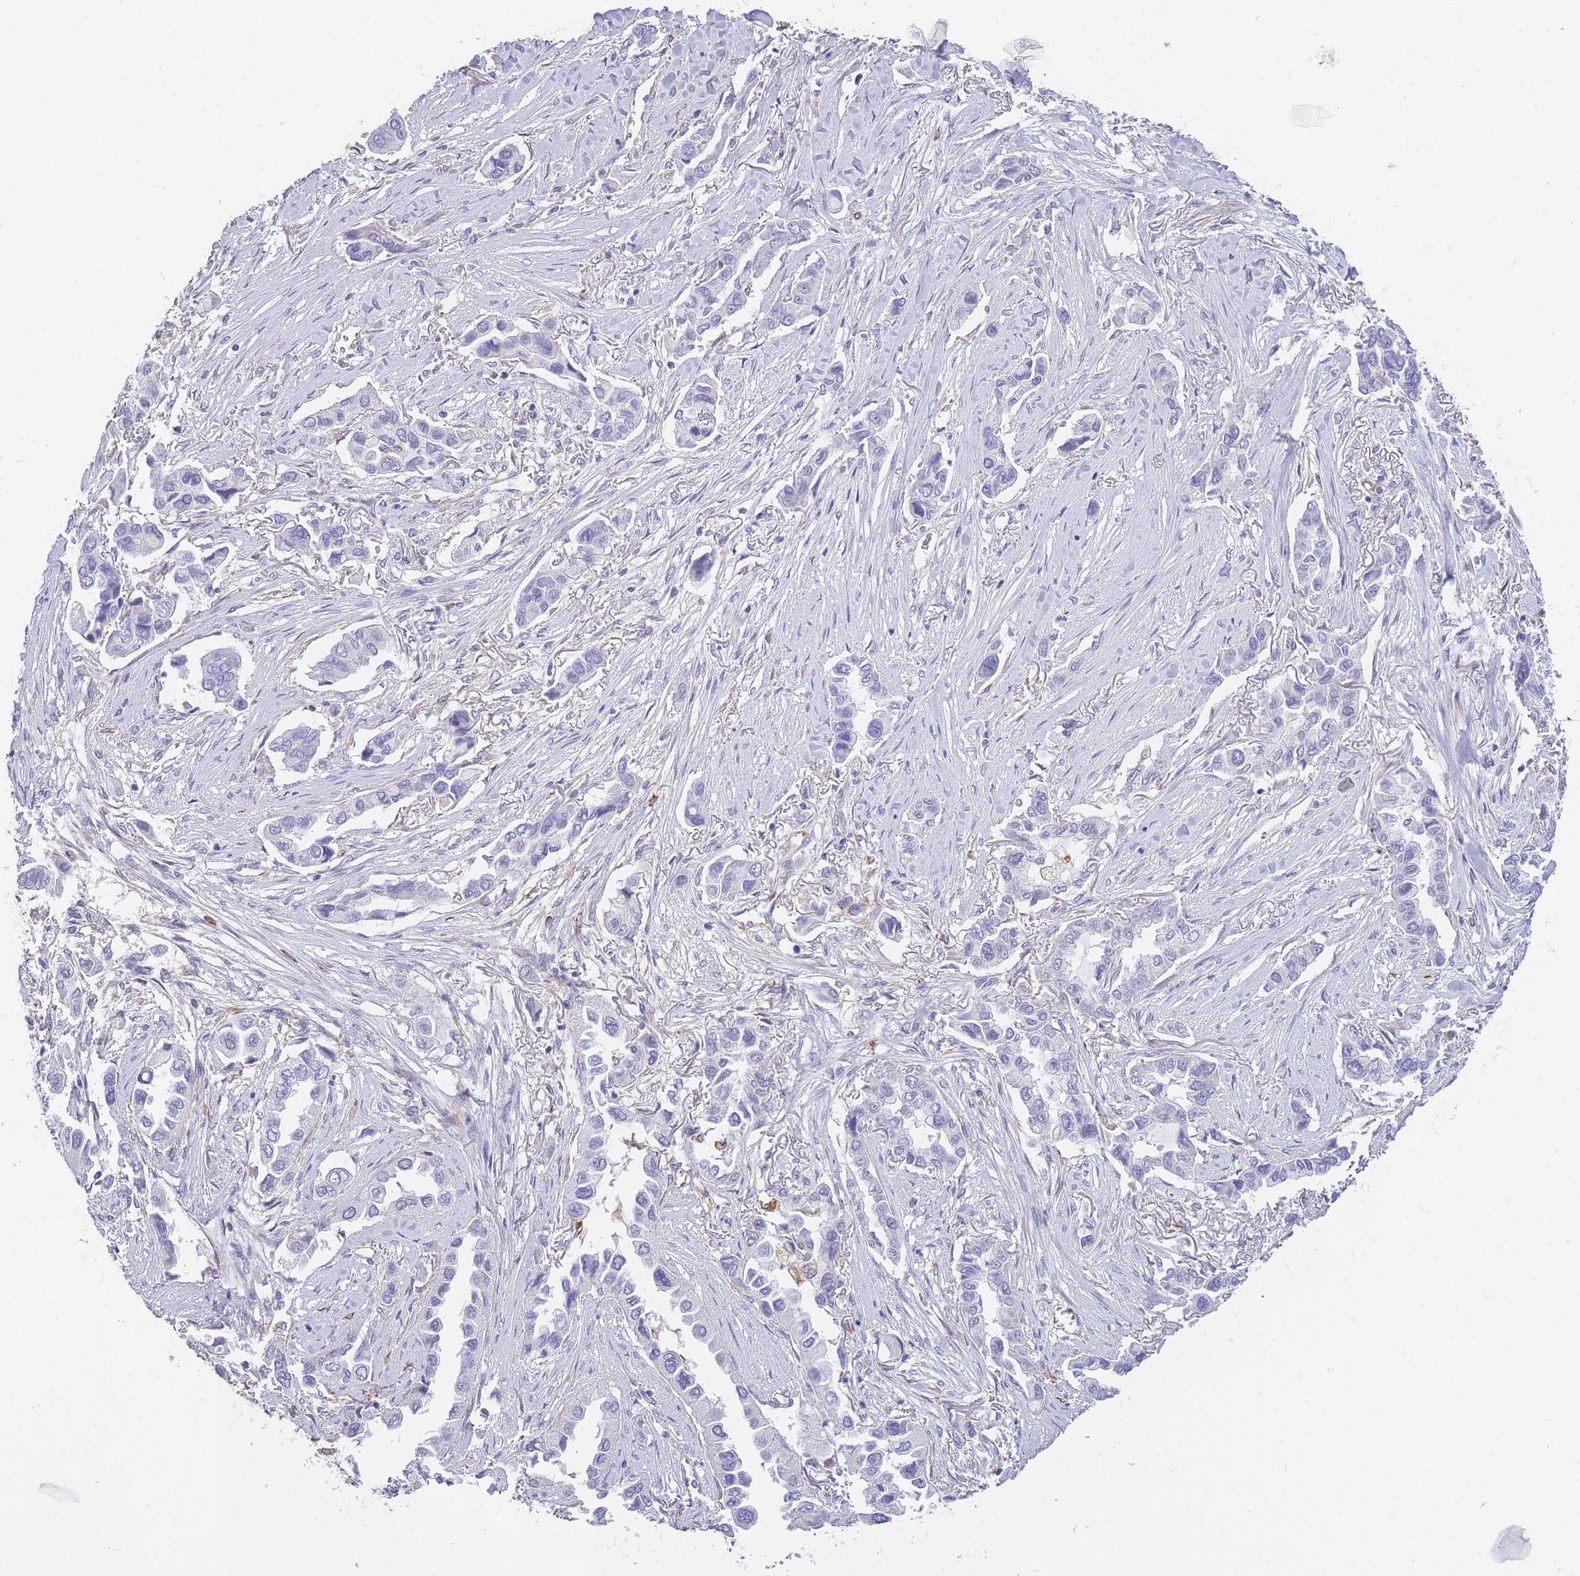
{"staining": {"intensity": "negative", "quantity": "none", "location": "none"}, "tissue": "lung cancer", "cell_type": "Tumor cells", "image_type": "cancer", "snomed": [{"axis": "morphology", "description": "Adenocarcinoma, NOS"}, {"axis": "topography", "description": "Lung"}], "caption": "Tumor cells show no significant staining in lung adenocarcinoma. (DAB (3,3'-diaminobenzidine) IHC, high magnification).", "gene": "ANKRD53", "patient": {"sex": "female", "age": 76}}